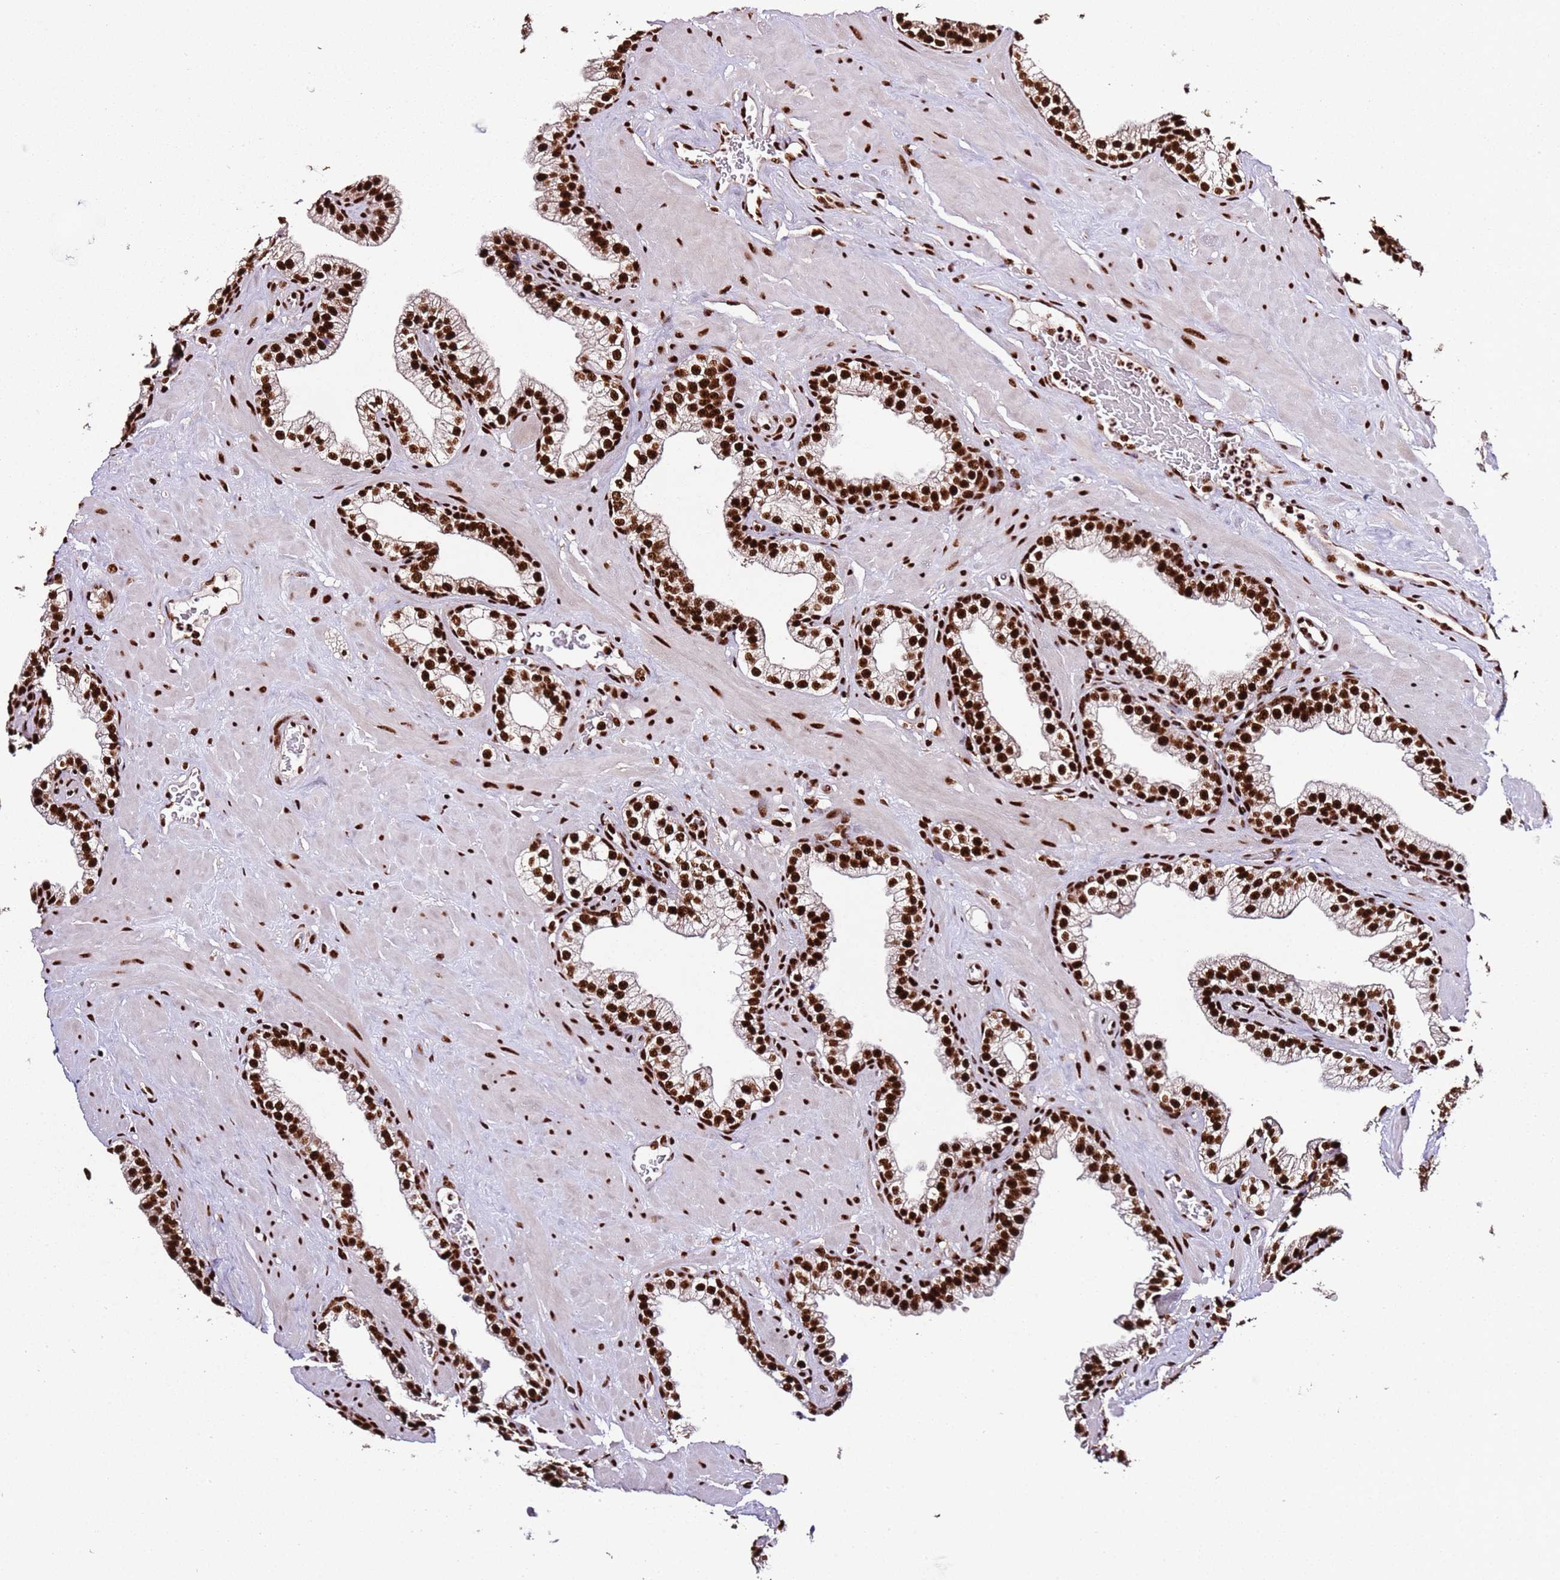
{"staining": {"intensity": "strong", "quantity": ">75%", "location": "nuclear"}, "tissue": "prostate", "cell_type": "Glandular cells", "image_type": "normal", "snomed": [{"axis": "morphology", "description": "Normal tissue, NOS"}, {"axis": "morphology", "description": "Urothelial carcinoma, Low grade"}, {"axis": "topography", "description": "Urinary bladder"}, {"axis": "topography", "description": "Prostate"}], "caption": "High-magnification brightfield microscopy of unremarkable prostate stained with DAB (brown) and counterstained with hematoxylin (blue). glandular cells exhibit strong nuclear expression is seen in about>75% of cells. (Stains: DAB in brown, nuclei in blue, Microscopy: brightfield microscopy at high magnification).", "gene": "C6orf226", "patient": {"sex": "male", "age": 60}}